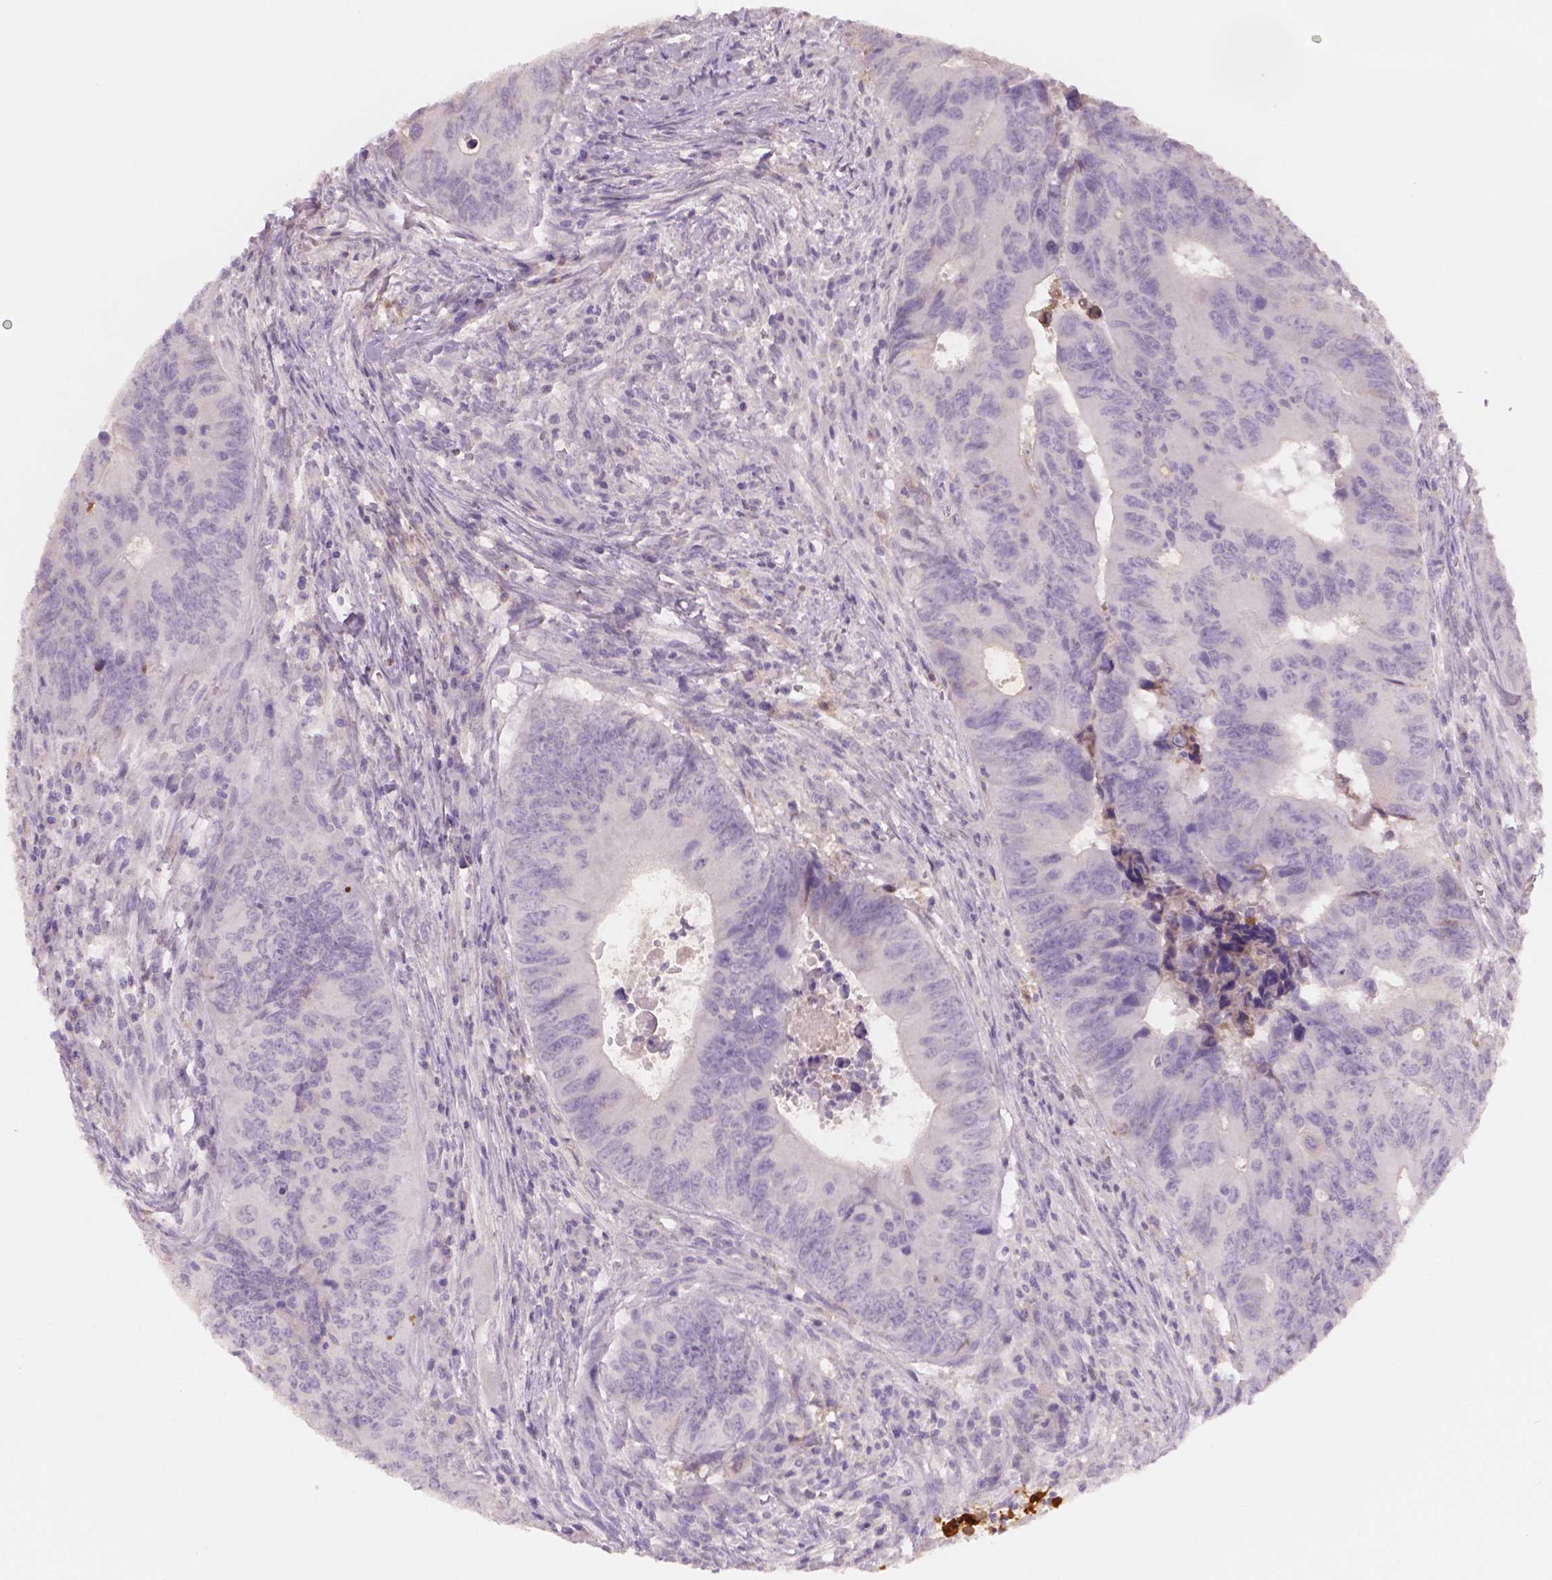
{"staining": {"intensity": "negative", "quantity": "none", "location": "none"}, "tissue": "colorectal cancer", "cell_type": "Tumor cells", "image_type": "cancer", "snomed": [{"axis": "morphology", "description": "Adenocarcinoma, NOS"}, {"axis": "topography", "description": "Colon"}], "caption": "Tumor cells show no significant protein expression in colorectal cancer. (DAB (3,3'-diaminobenzidine) immunohistochemistry visualized using brightfield microscopy, high magnification).", "gene": "APOA4", "patient": {"sex": "female", "age": 82}}